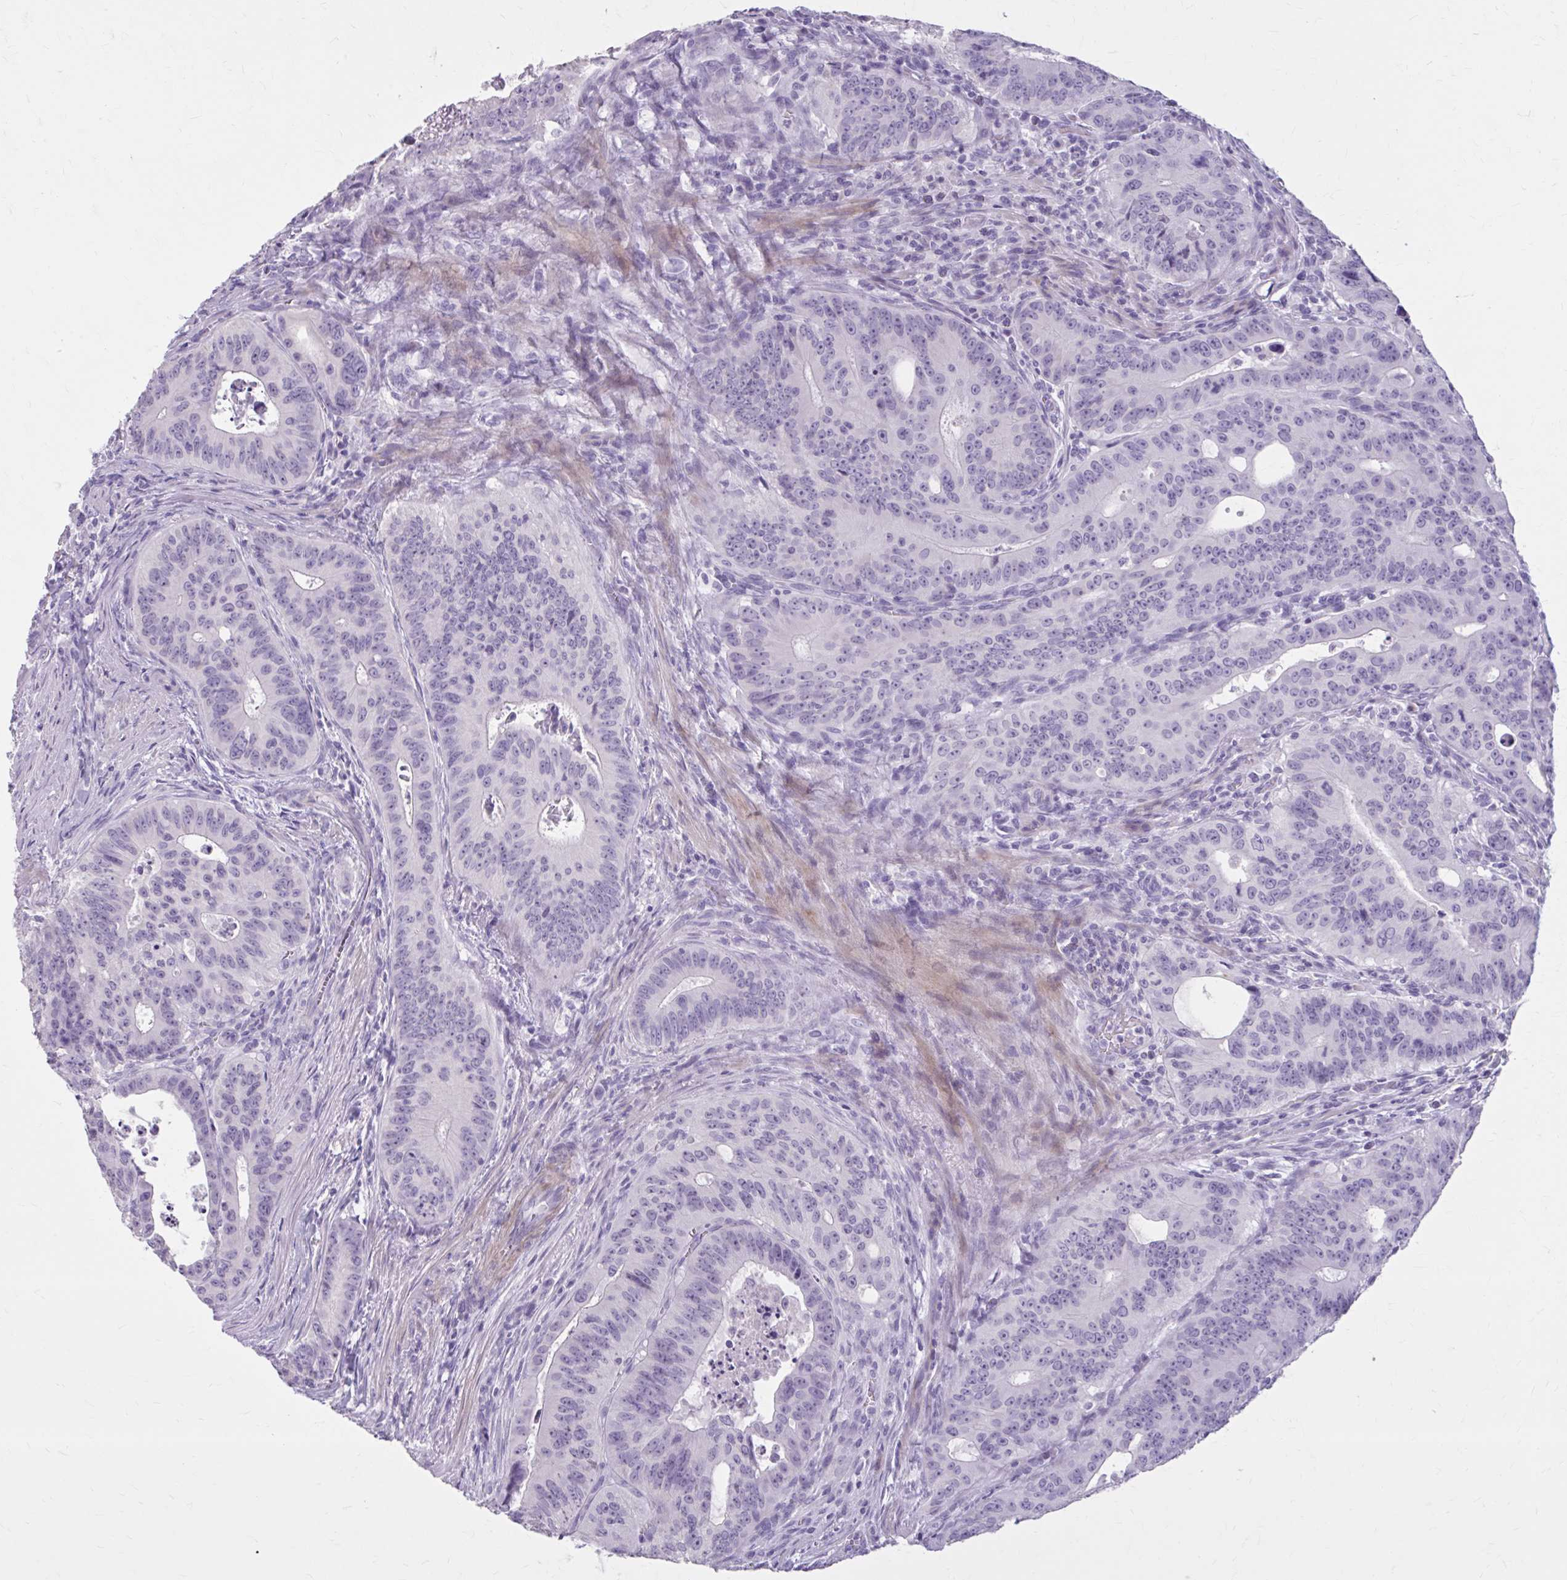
{"staining": {"intensity": "negative", "quantity": "none", "location": "none"}, "tissue": "colorectal cancer", "cell_type": "Tumor cells", "image_type": "cancer", "snomed": [{"axis": "morphology", "description": "Adenocarcinoma, NOS"}, {"axis": "topography", "description": "Colon"}], "caption": "Immunohistochemistry histopathology image of adenocarcinoma (colorectal) stained for a protein (brown), which displays no expression in tumor cells.", "gene": "OR4B1", "patient": {"sex": "male", "age": 62}}